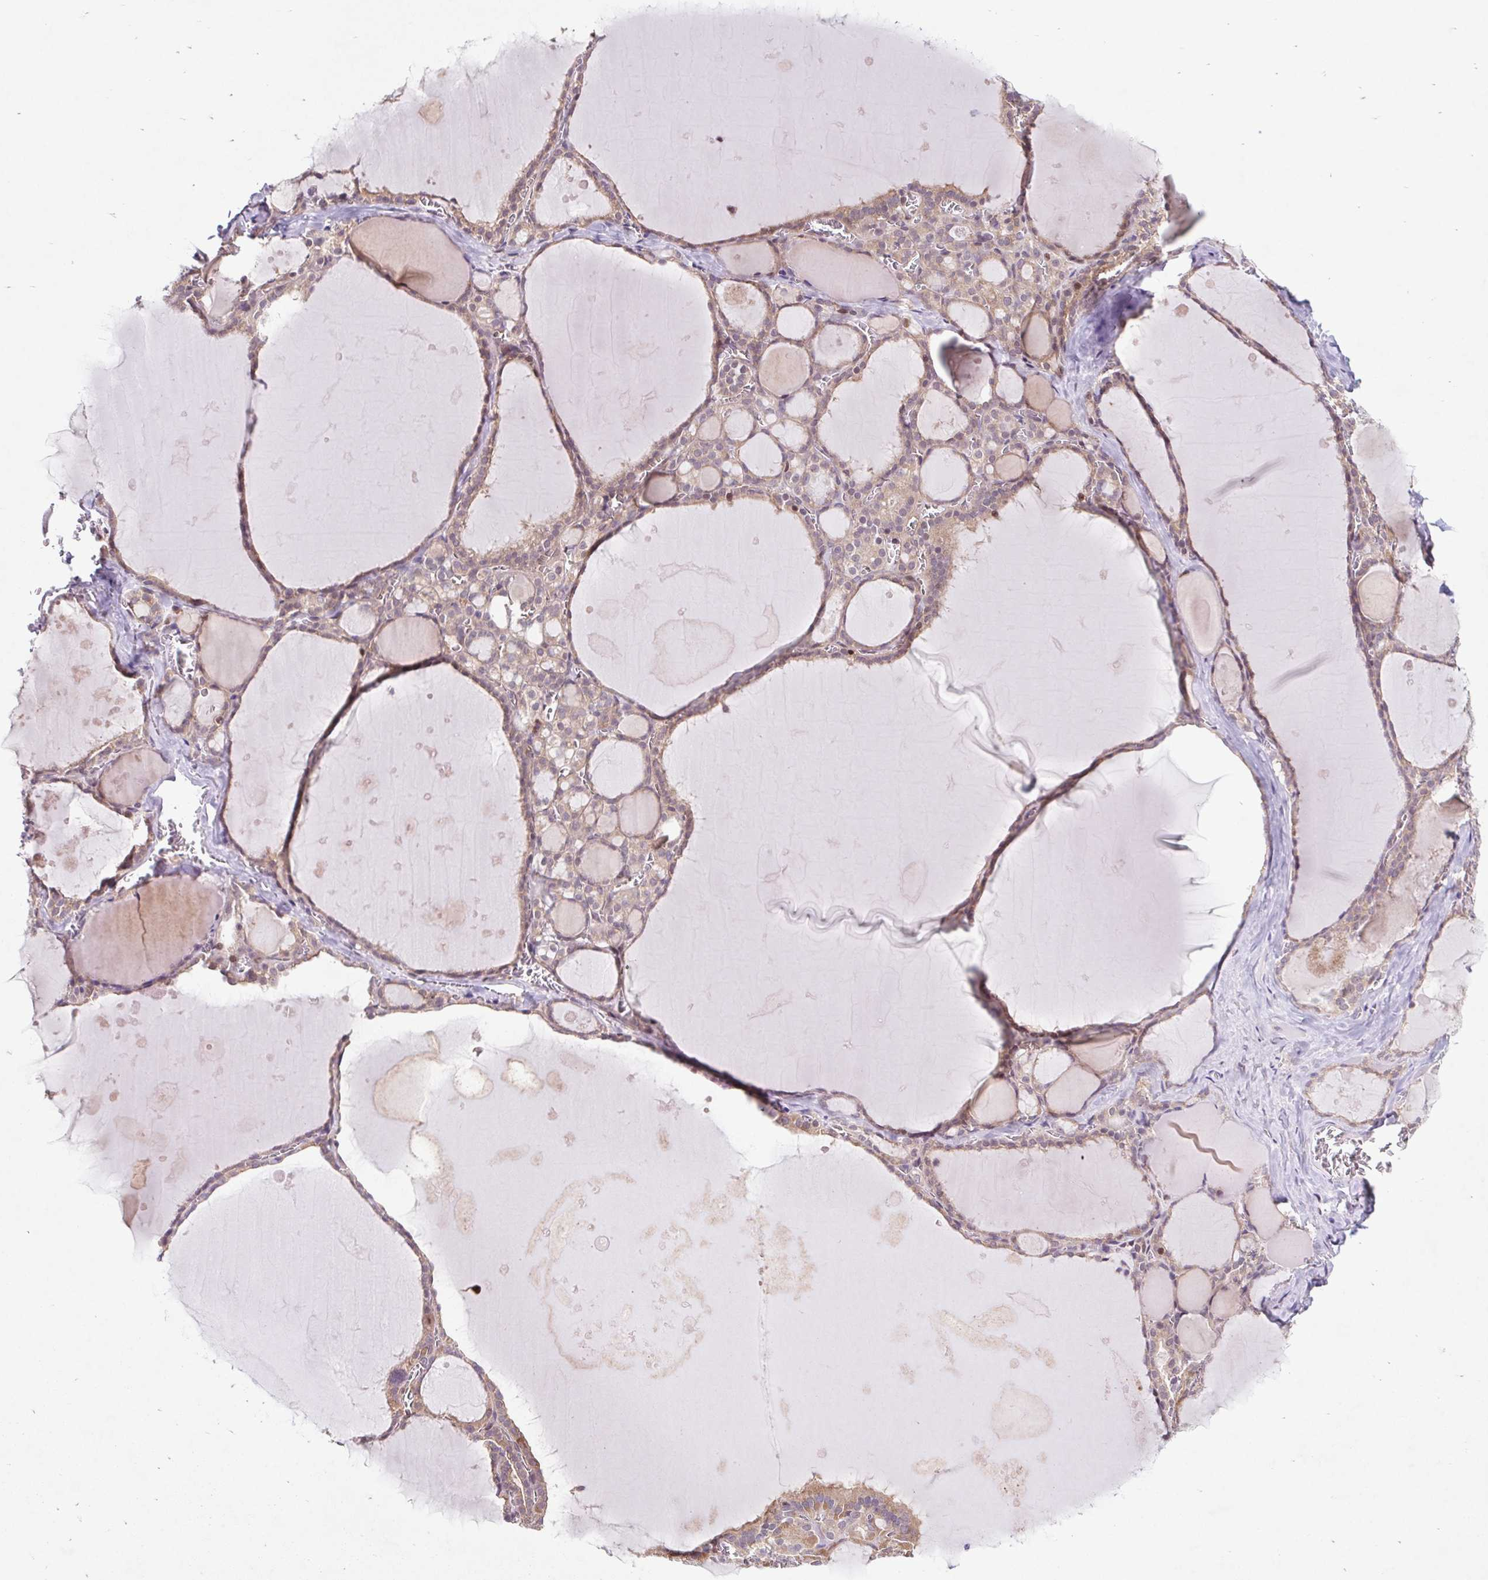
{"staining": {"intensity": "weak", "quantity": "25%-75%", "location": "cytoplasmic/membranous"}, "tissue": "thyroid gland", "cell_type": "Glandular cells", "image_type": "normal", "snomed": [{"axis": "morphology", "description": "Normal tissue, NOS"}, {"axis": "topography", "description": "Thyroid gland"}], "caption": "DAB immunohistochemical staining of unremarkable thyroid gland displays weak cytoplasmic/membranous protein staining in about 25%-75% of glandular cells. (Stains: DAB in brown, nuclei in blue, Microscopy: brightfield microscopy at high magnification).", "gene": "HFE", "patient": {"sex": "male", "age": 56}}